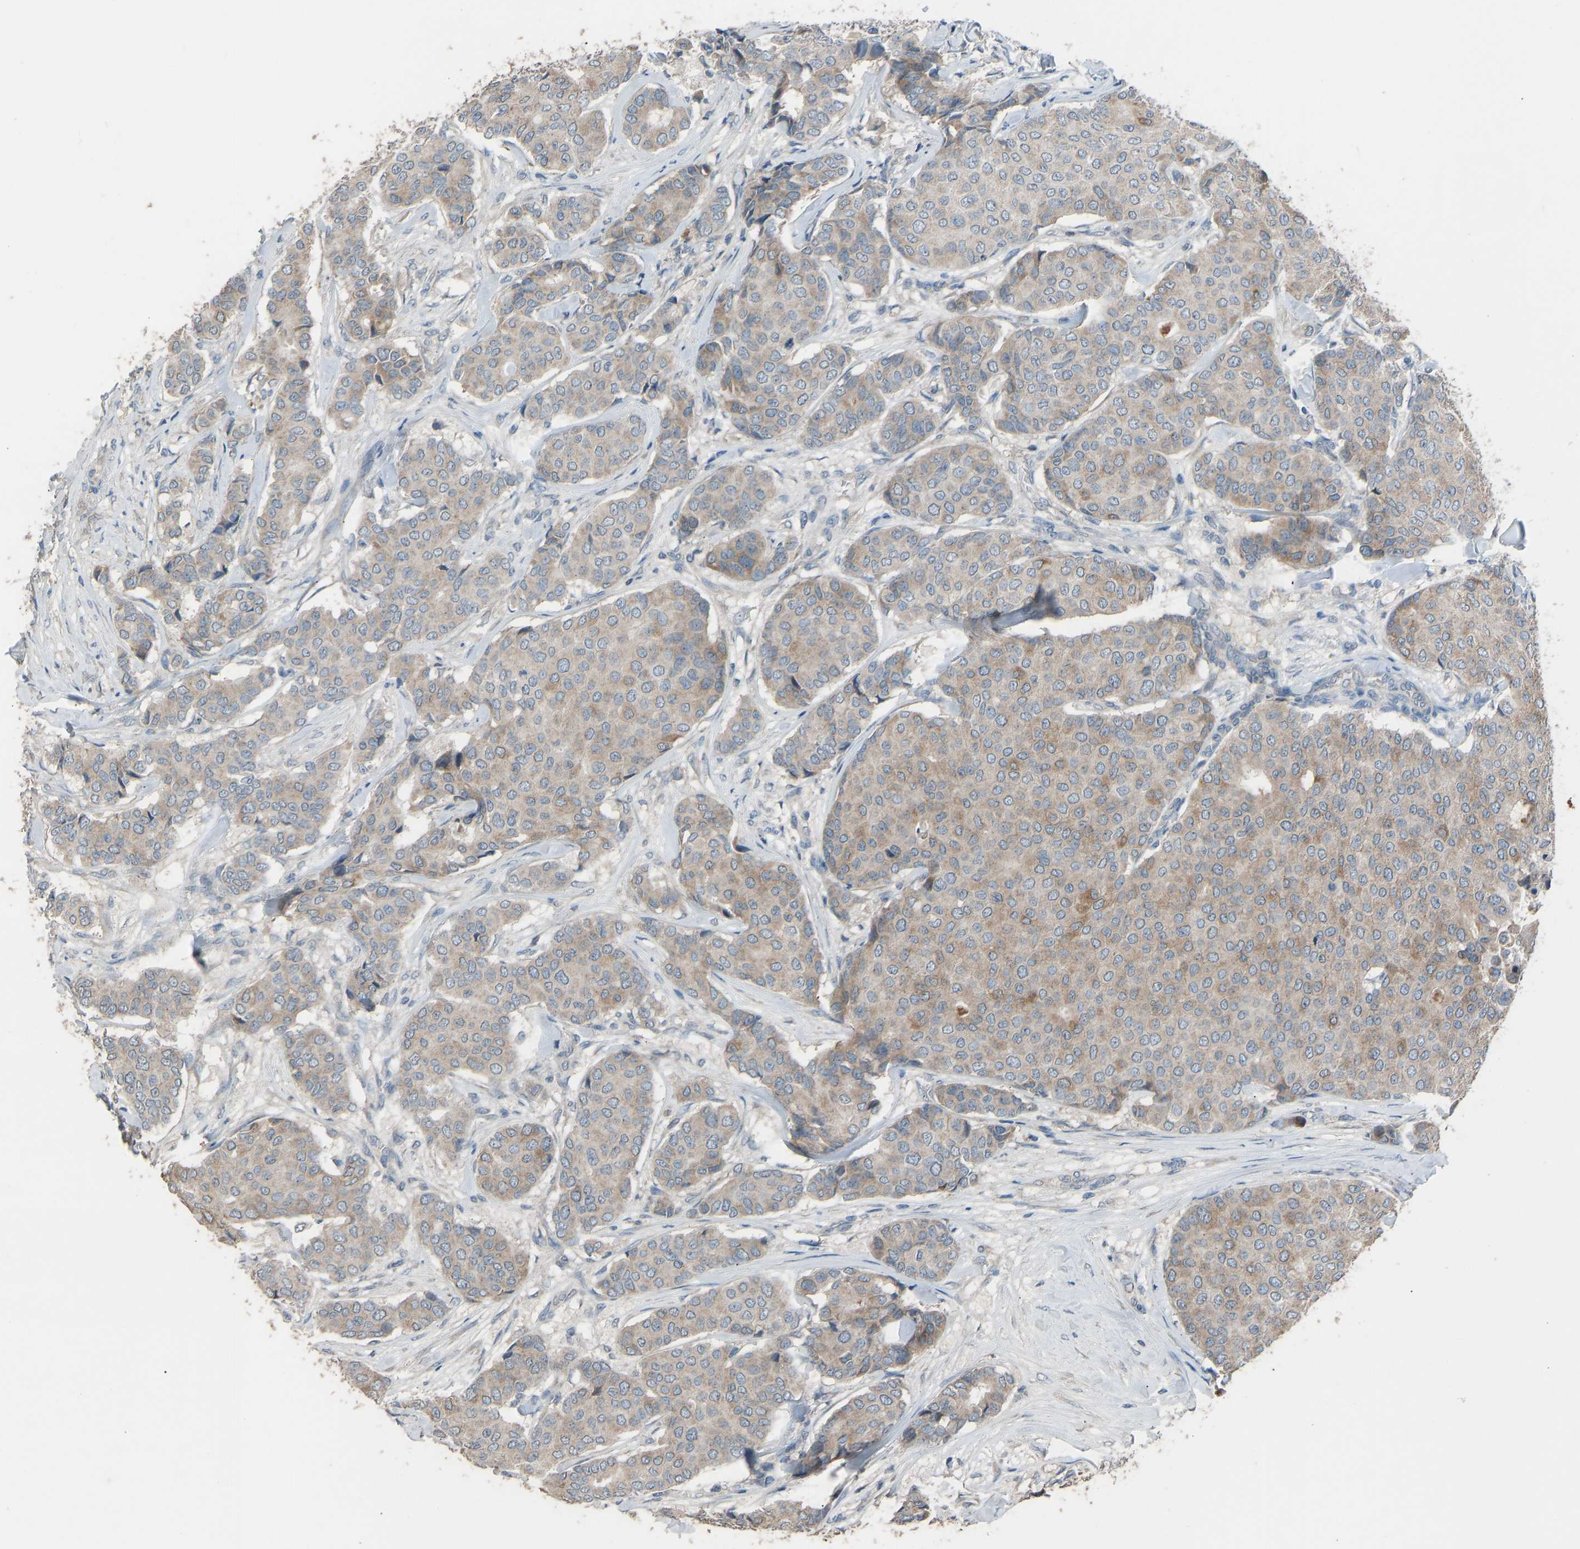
{"staining": {"intensity": "weak", "quantity": ">75%", "location": "cytoplasmic/membranous"}, "tissue": "breast cancer", "cell_type": "Tumor cells", "image_type": "cancer", "snomed": [{"axis": "morphology", "description": "Duct carcinoma"}, {"axis": "topography", "description": "Breast"}], "caption": "Breast infiltrating ductal carcinoma was stained to show a protein in brown. There is low levels of weak cytoplasmic/membranous expression in approximately >75% of tumor cells.", "gene": "TGFBR3", "patient": {"sex": "female", "age": 75}}